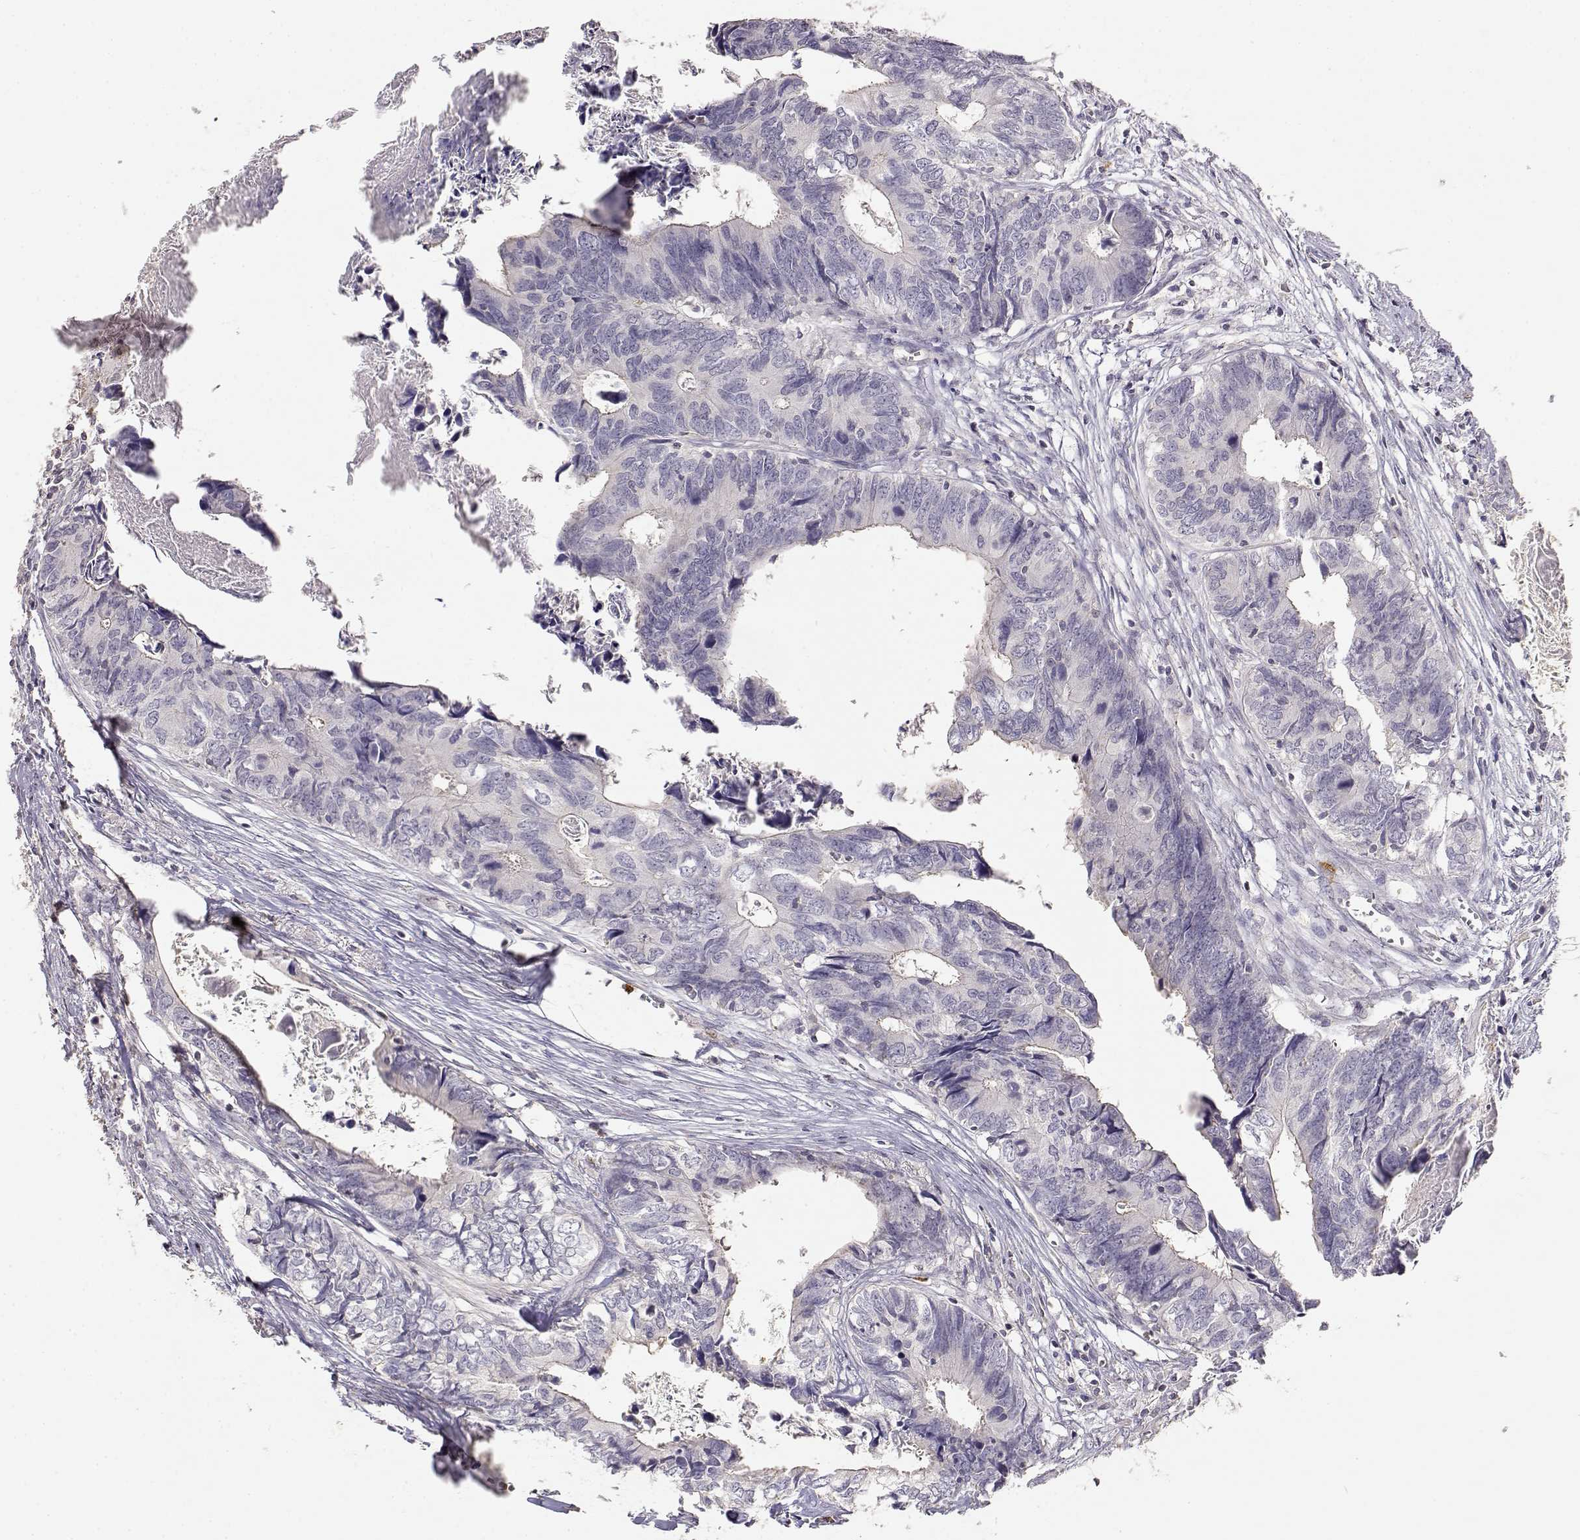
{"staining": {"intensity": "weak", "quantity": "<25%", "location": "cytoplasmic/membranous"}, "tissue": "colorectal cancer", "cell_type": "Tumor cells", "image_type": "cancer", "snomed": [{"axis": "morphology", "description": "Adenocarcinoma, NOS"}, {"axis": "topography", "description": "Colon"}], "caption": "DAB immunohistochemical staining of human colorectal cancer displays no significant staining in tumor cells. Brightfield microscopy of immunohistochemistry (IHC) stained with DAB (3,3'-diaminobenzidine) (brown) and hematoxylin (blue), captured at high magnification.", "gene": "TNFRSF10C", "patient": {"sex": "female", "age": 82}}